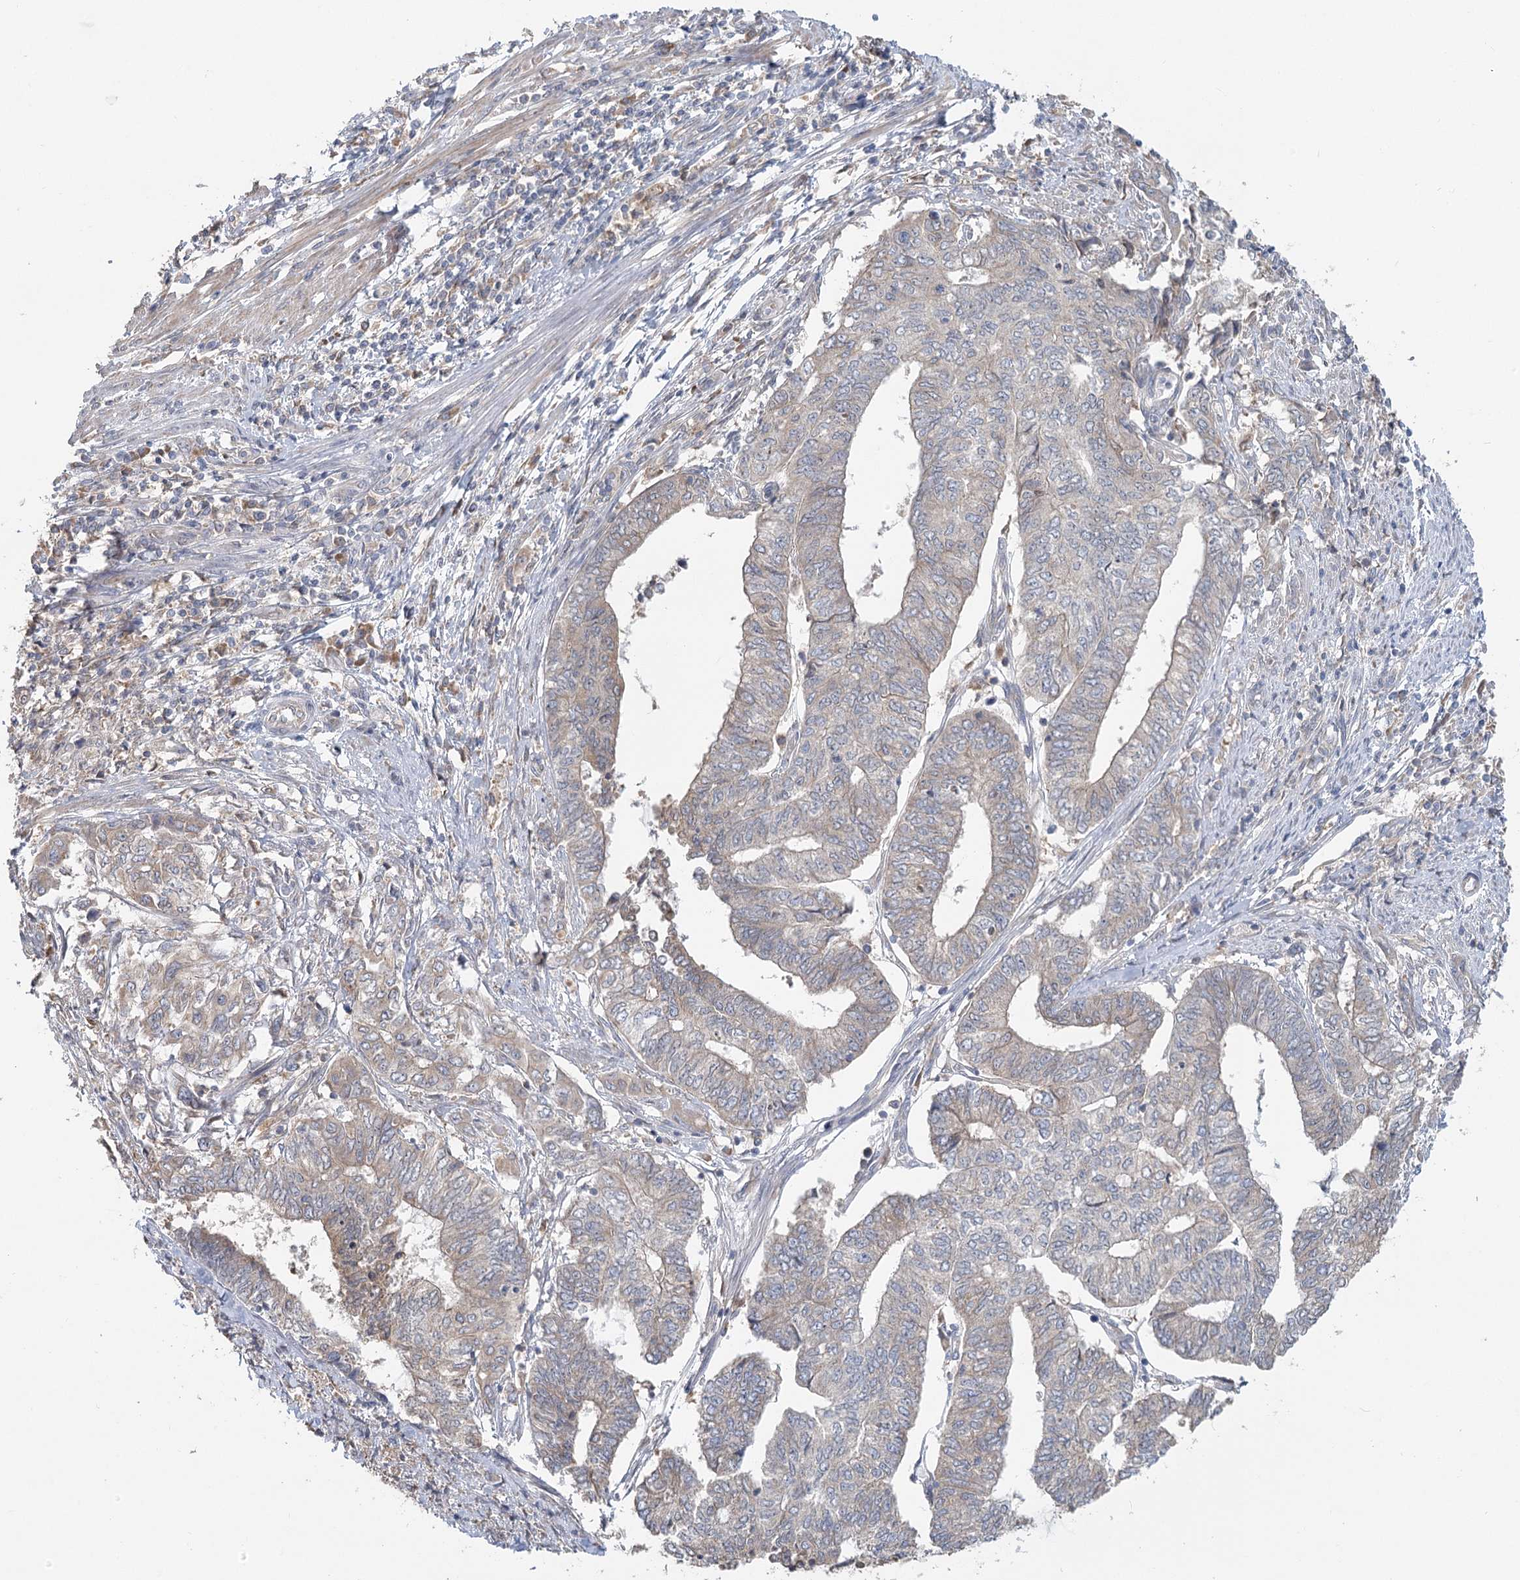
{"staining": {"intensity": "weak", "quantity": "<25%", "location": "cytoplasmic/membranous"}, "tissue": "endometrial cancer", "cell_type": "Tumor cells", "image_type": "cancer", "snomed": [{"axis": "morphology", "description": "Adenocarcinoma, NOS"}, {"axis": "topography", "description": "Uterus"}, {"axis": "topography", "description": "Endometrium"}], "caption": "Immunohistochemical staining of adenocarcinoma (endometrial) demonstrates no significant staining in tumor cells. (DAB immunohistochemistry (IHC) with hematoxylin counter stain).", "gene": "PAIP2", "patient": {"sex": "female", "age": 70}}